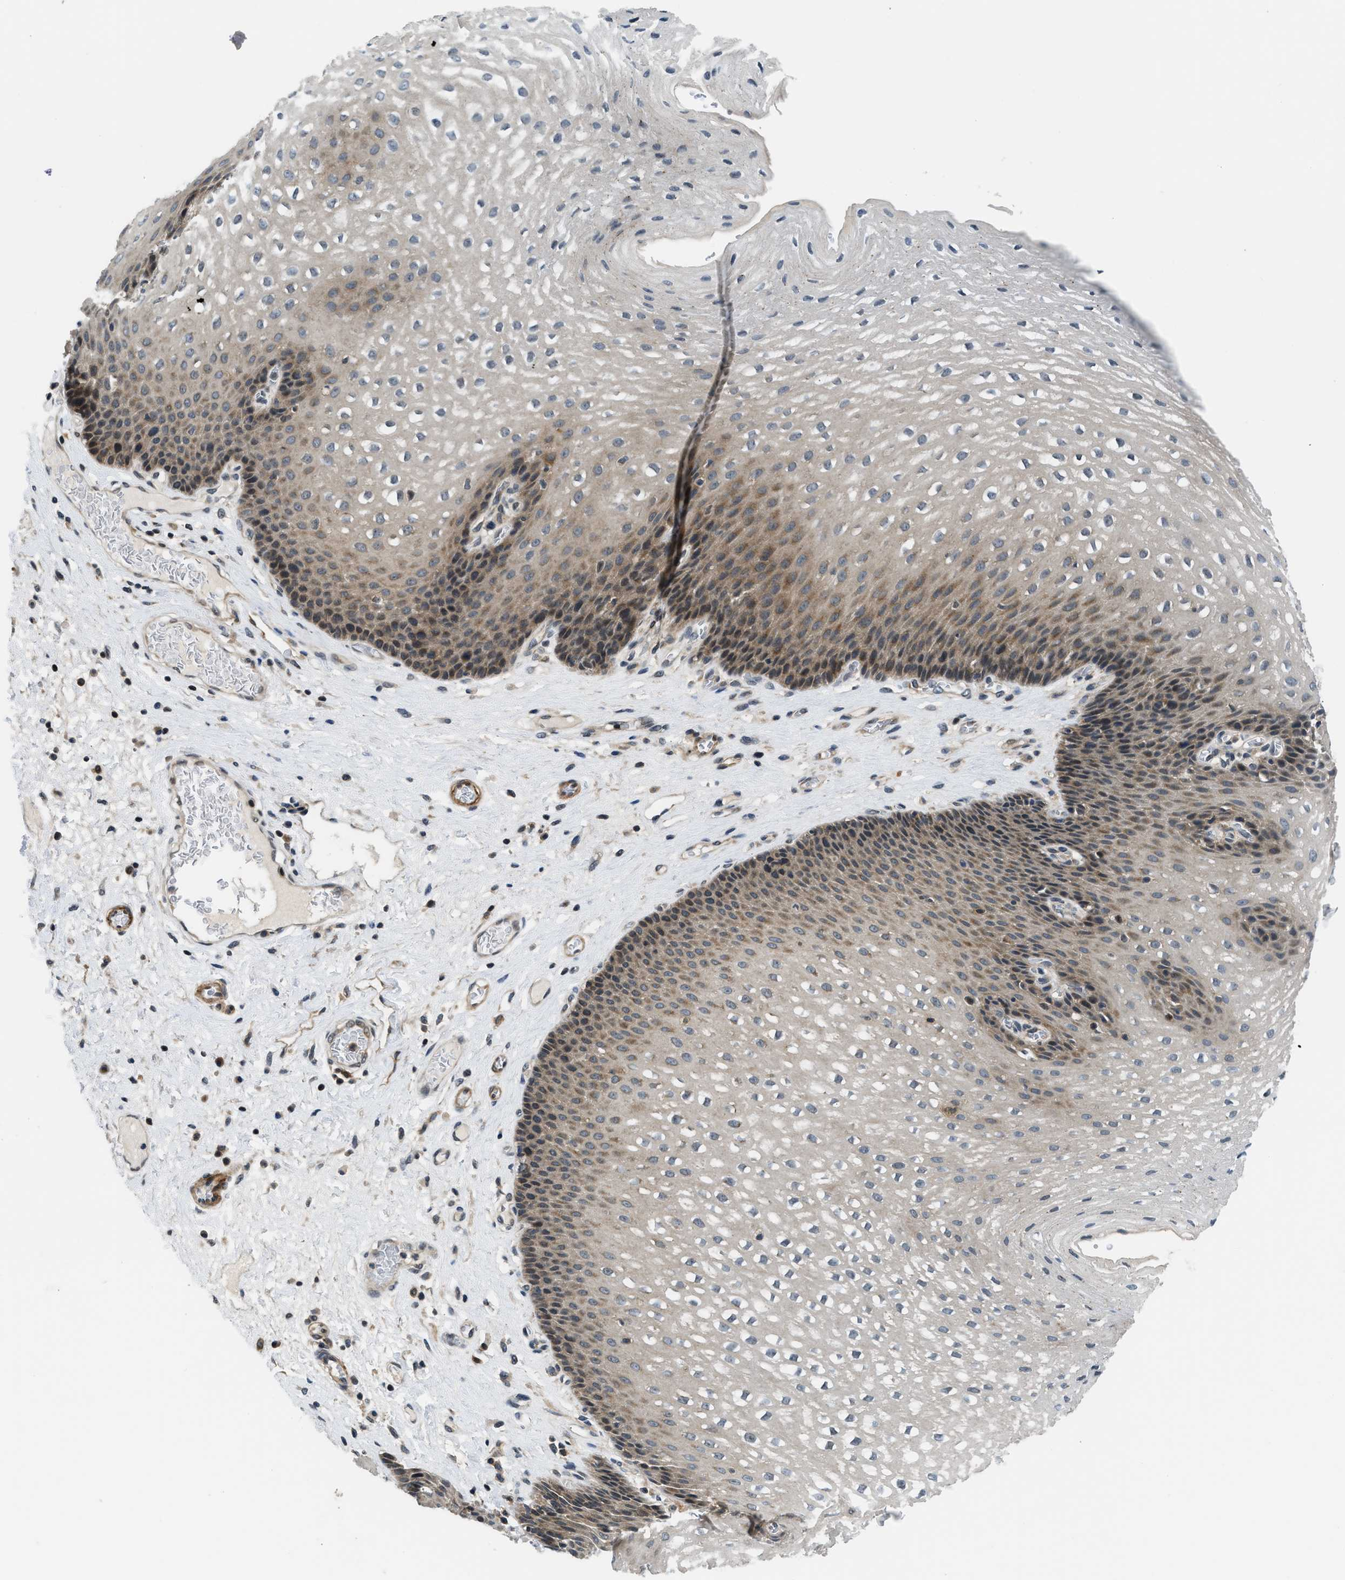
{"staining": {"intensity": "moderate", "quantity": "25%-75%", "location": "cytoplasmic/membranous,nuclear"}, "tissue": "esophagus", "cell_type": "Squamous epithelial cells", "image_type": "normal", "snomed": [{"axis": "morphology", "description": "Normal tissue, NOS"}, {"axis": "topography", "description": "Esophagus"}], "caption": "Immunohistochemical staining of unremarkable human esophagus reveals moderate cytoplasmic/membranous,nuclear protein positivity in about 25%-75% of squamous epithelial cells.", "gene": "MTMR1", "patient": {"sex": "male", "age": 48}}